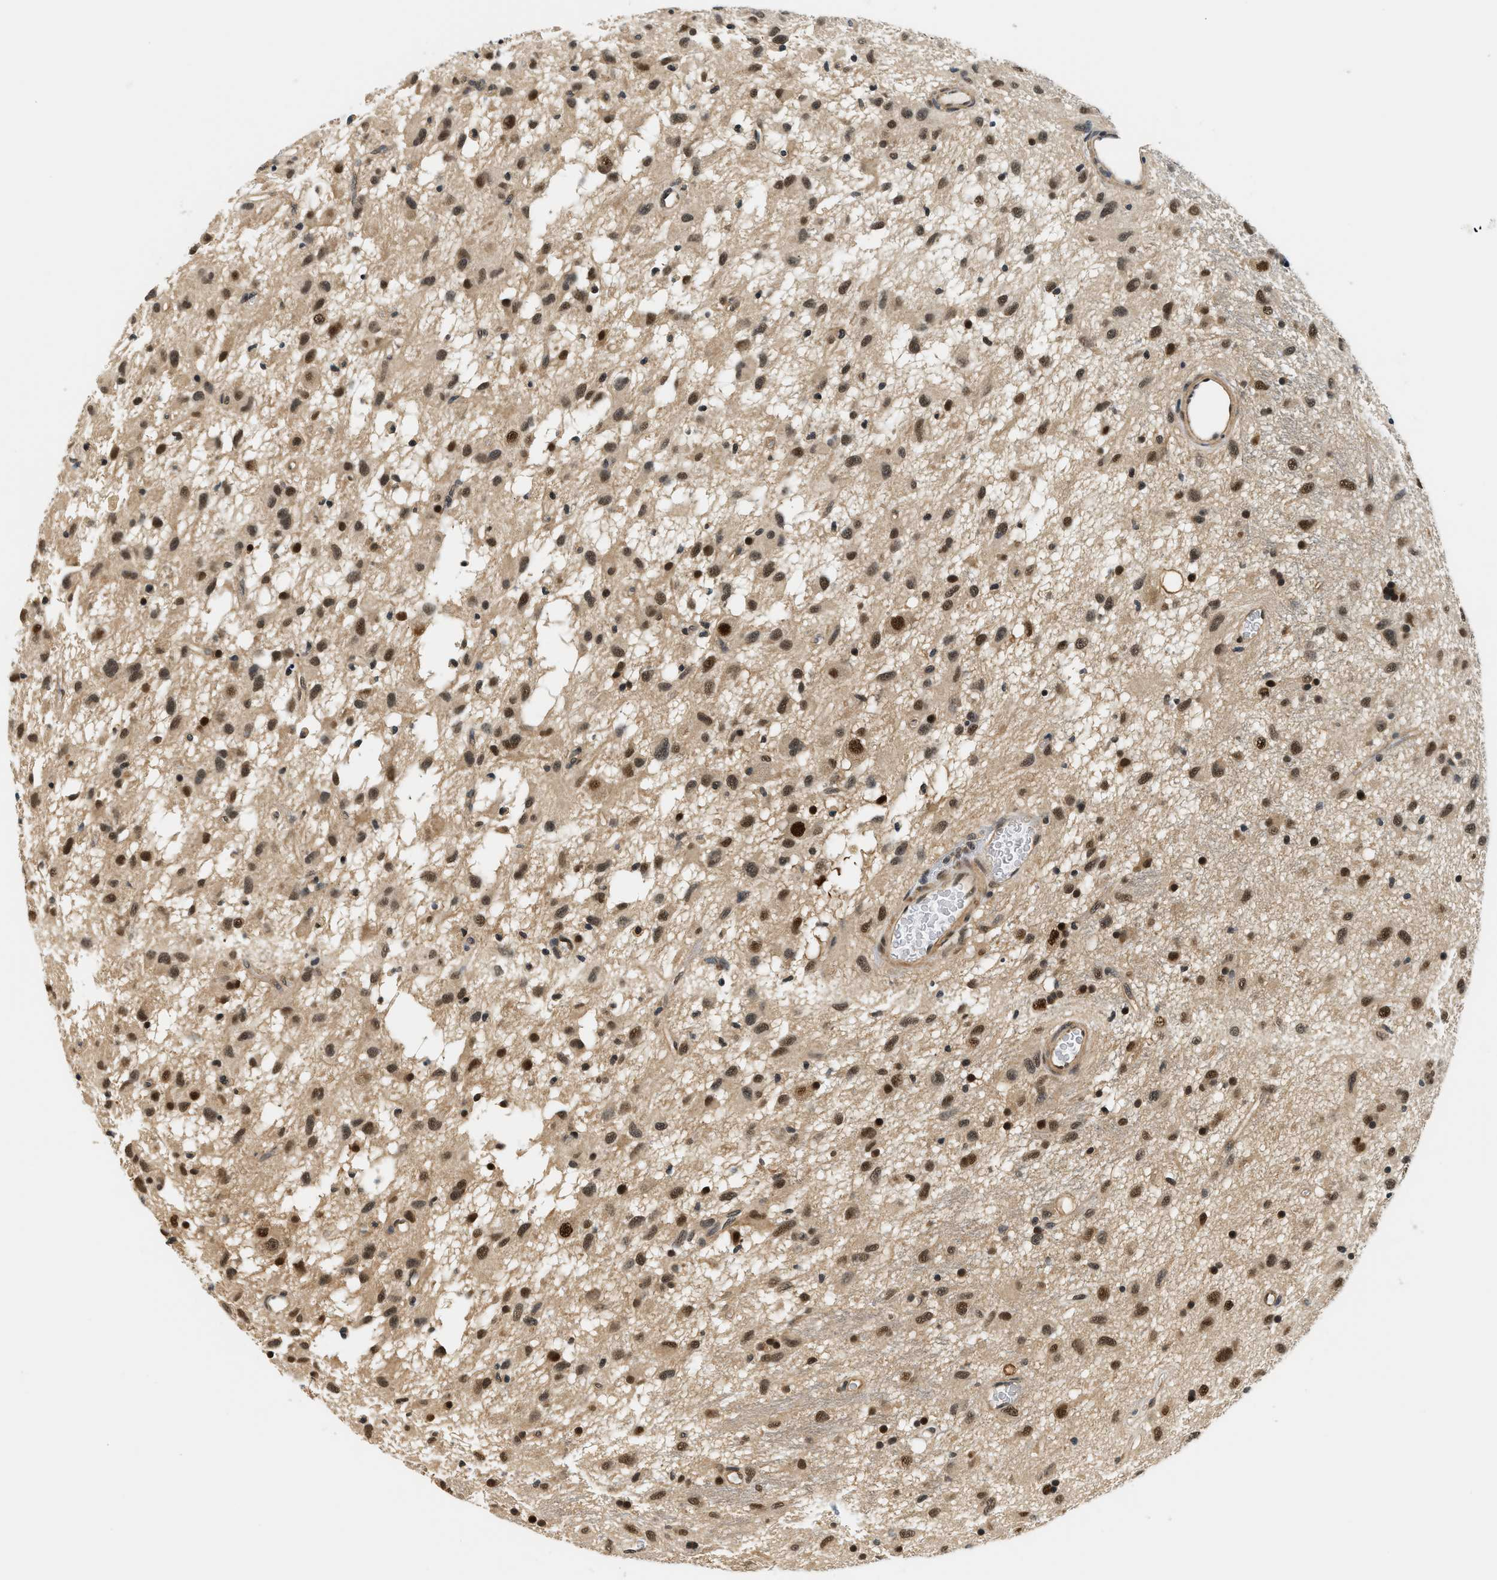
{"staining": {"intensity": "strong", "quantity": ">75%", "location": "nuclear"}, "tissue": "glioma", "cell_type": "Tumor cells", "image_type": "cancer", "snomed": [{"axis": "morphology", "description": "Glioma, malignant, Low grade"}, {"axis": "topography", "description": "Brain"}], "caption": "Low-grade glioma (malignant) stained with DAB IHC shows high levels of strong nuclear positivity in about >75% of tumor cells. The staining was performed using DAB (3,3'-diaminobenzidine) to visualize the protein expression in brown, while the nuclei were stained in blue with hematoxylin (Magnification: 20x).", "gene": "PSMD3", "patient": {"sex": "male", "age": 77}}